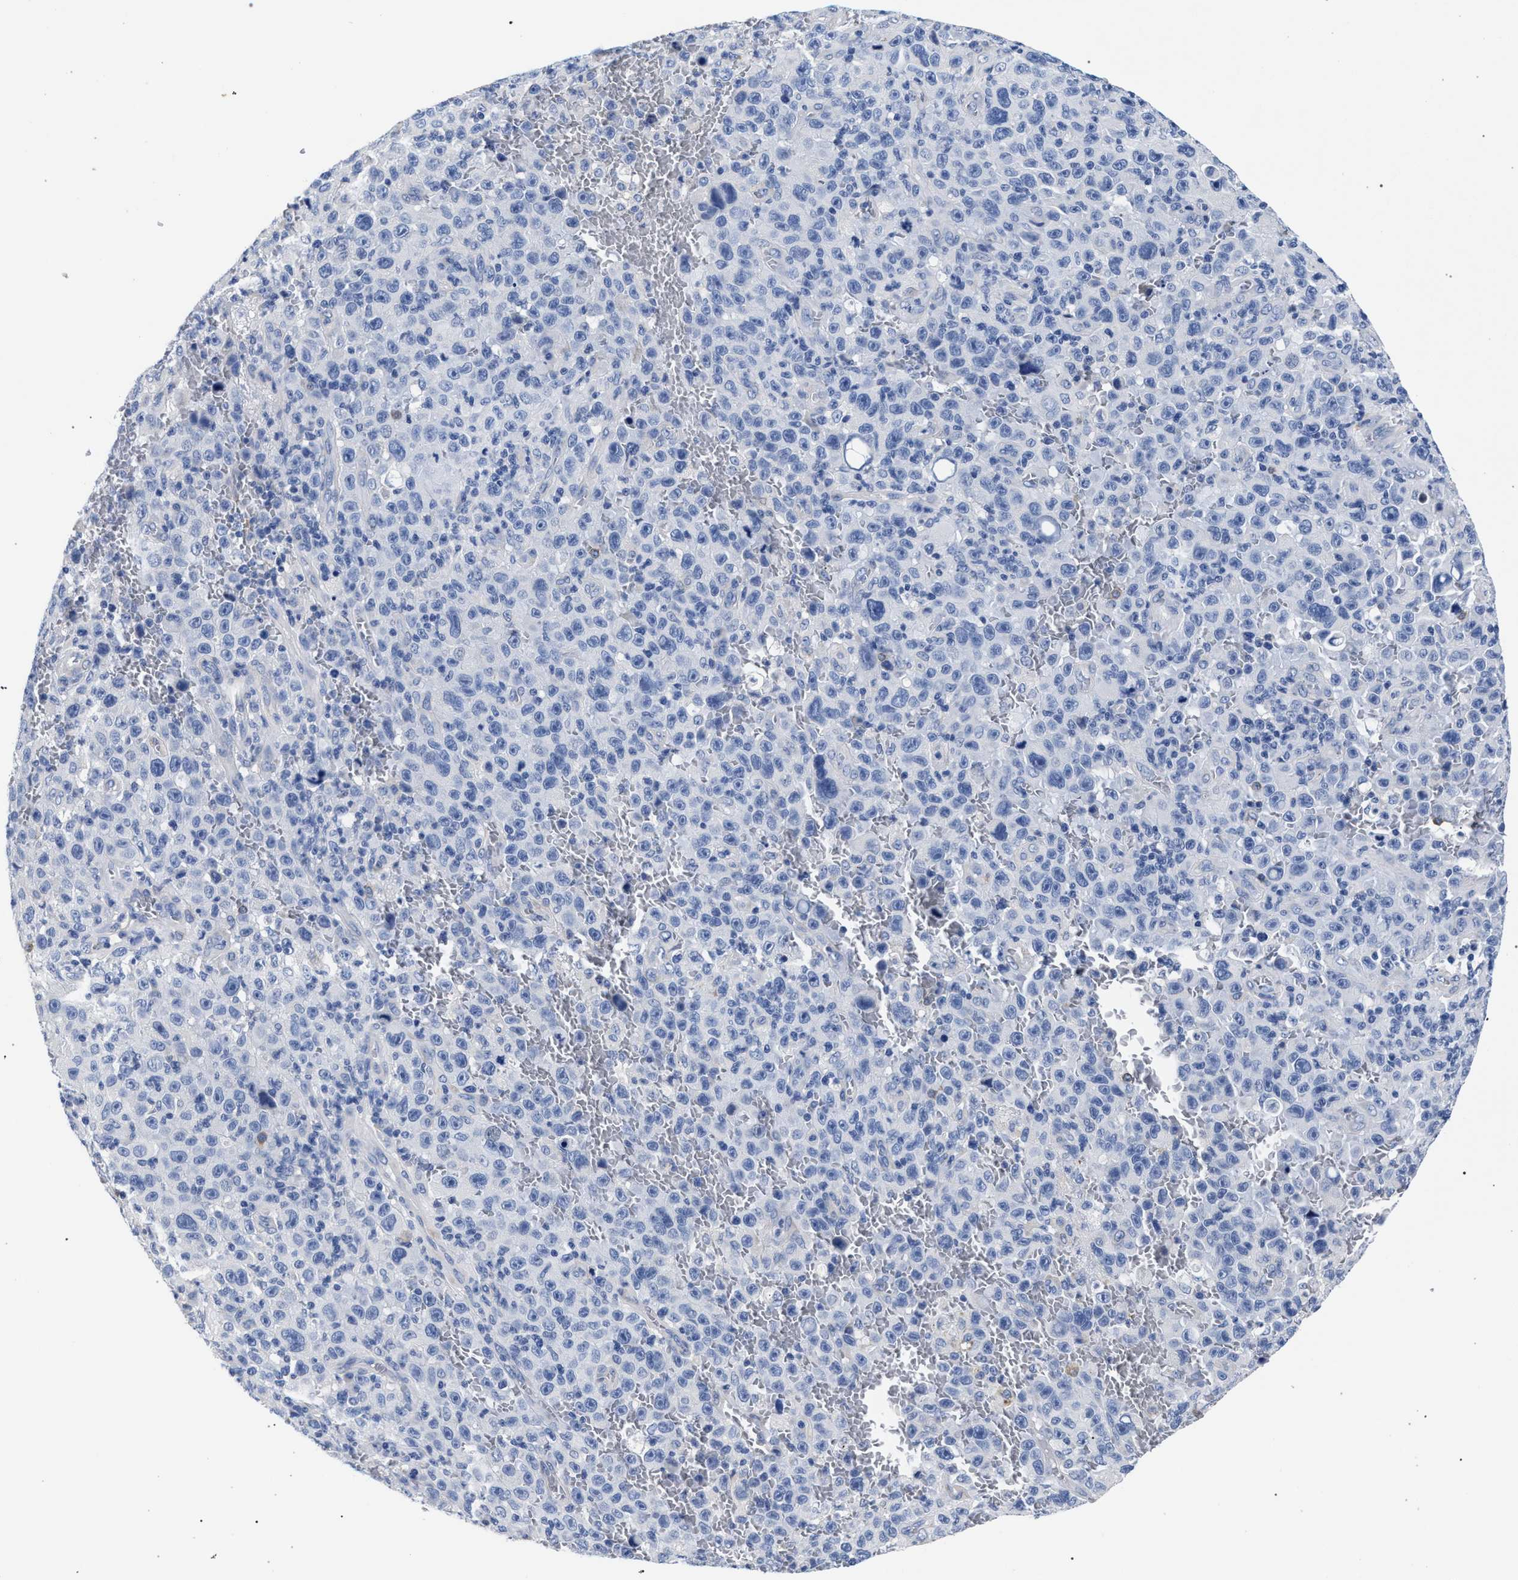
{"staining": {"intensity": "negative", "quantity": "none", "location": "none"}, "tissue": "melanoma", "cell_type": "Tumor cells", "image_type": "cancer", "snomed": [{"axis": "morphology", "description": "Malignant melanoma, NOS"}, {"axis": "topography", "description": "Skin"}], "caption": "An image of human malignant melanoma is negative for staining in tumor cells.", "gene": "AKAP4", "patient": {"sex": "female", "age": 82}}